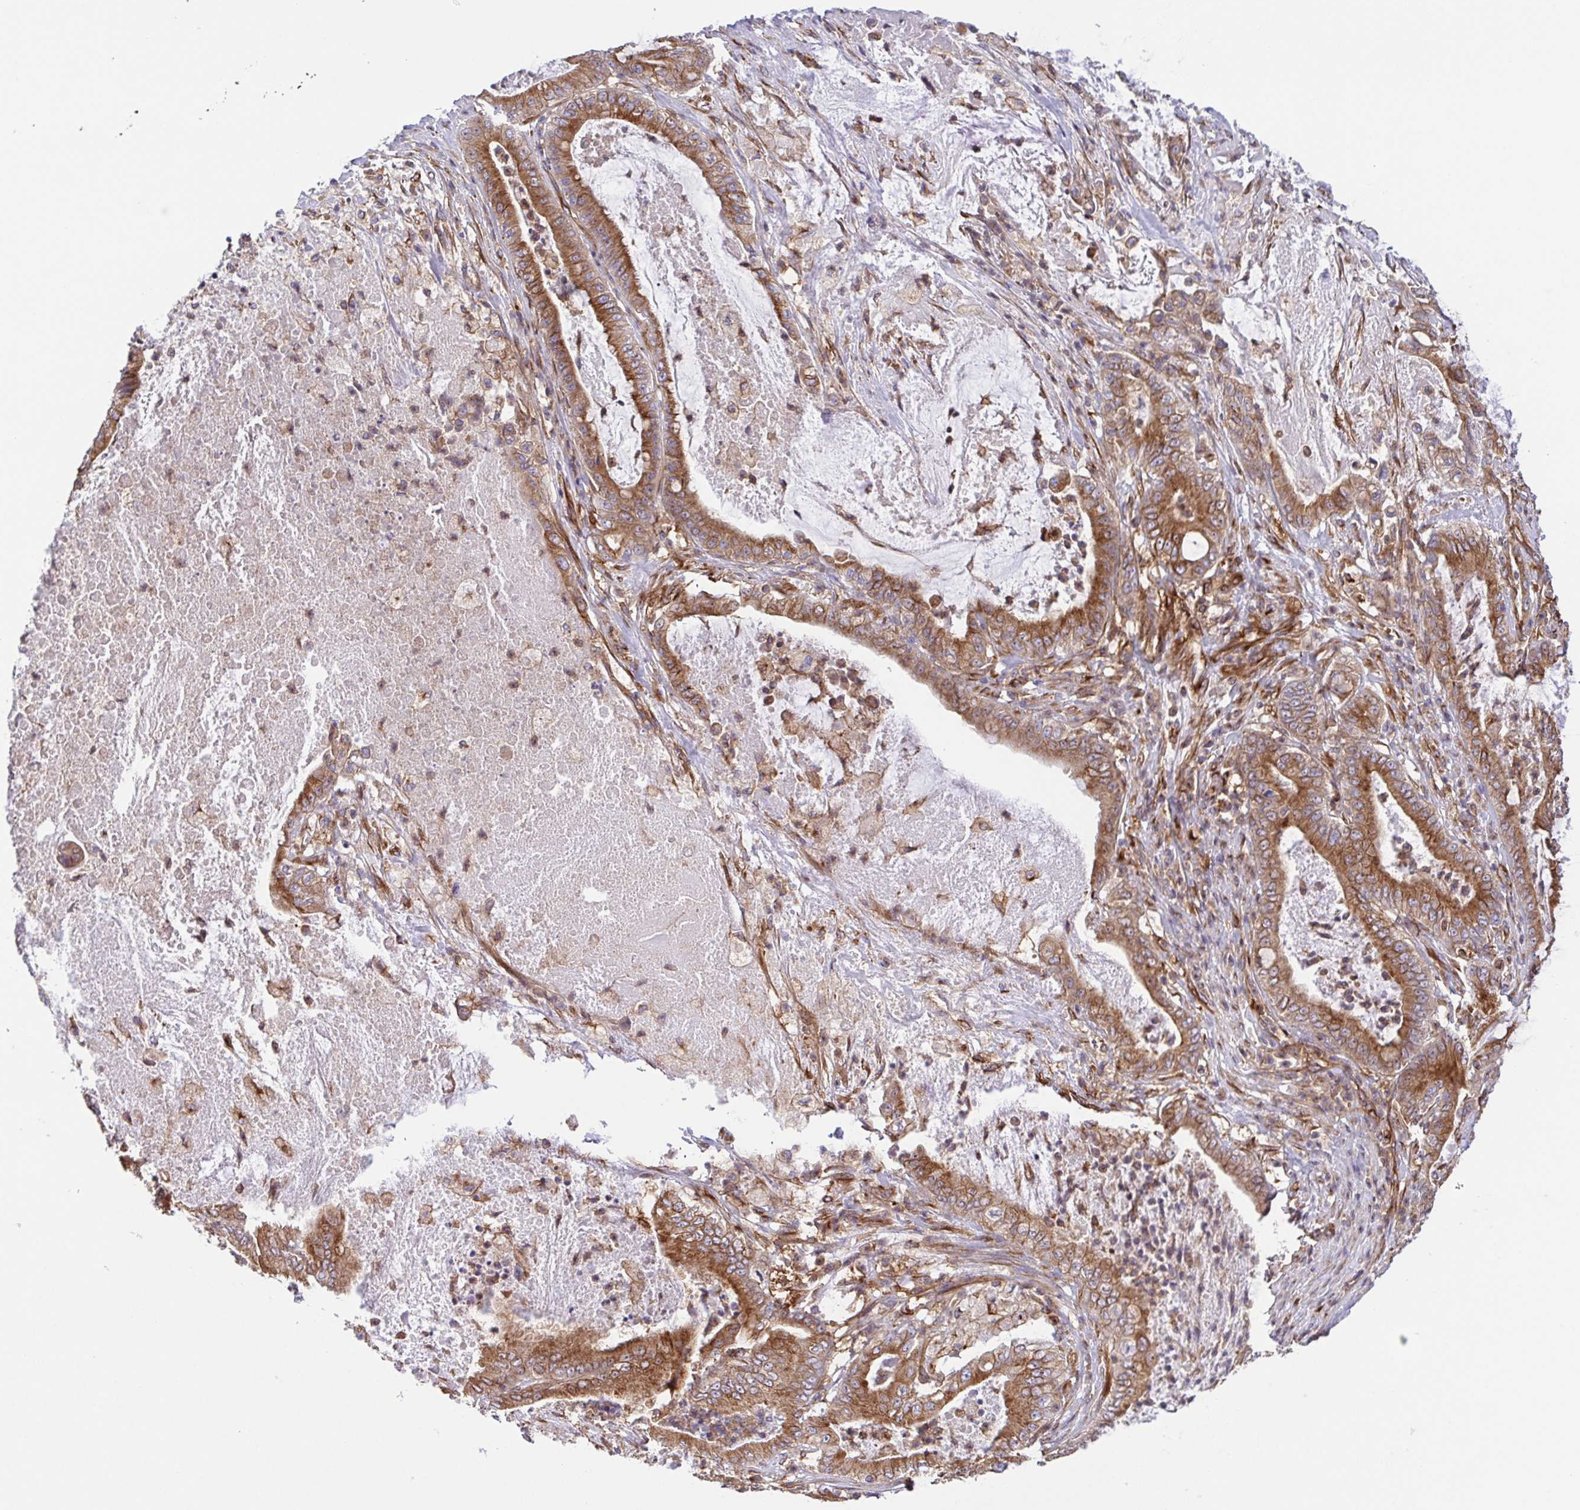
{"staining": {"intensity": "moderate", "quantity": ">75%", "location": "cytoplasmic/membranous"}, "tissue": "pancreatic cancer", "cell_type": "Tumor cells", "image_type": "cancer", "snomed": [{"axis": "morphology", "description": "Adenocarcinoma, NOS"}, {"axis": "topography", "description": "Pancreas"}], "caption": "IHC image of neoplastic tissue: pancreatic cancer stained using immunohistochemistry exhibits medium levels of moderate protein expression localized specifically in the cytoplasmic/membranous of tumor cells, appearing as a cytoplasmic/membranous brown color.", "gene": "KIF5B", "patient": {"sex": "male", "age": 71}}